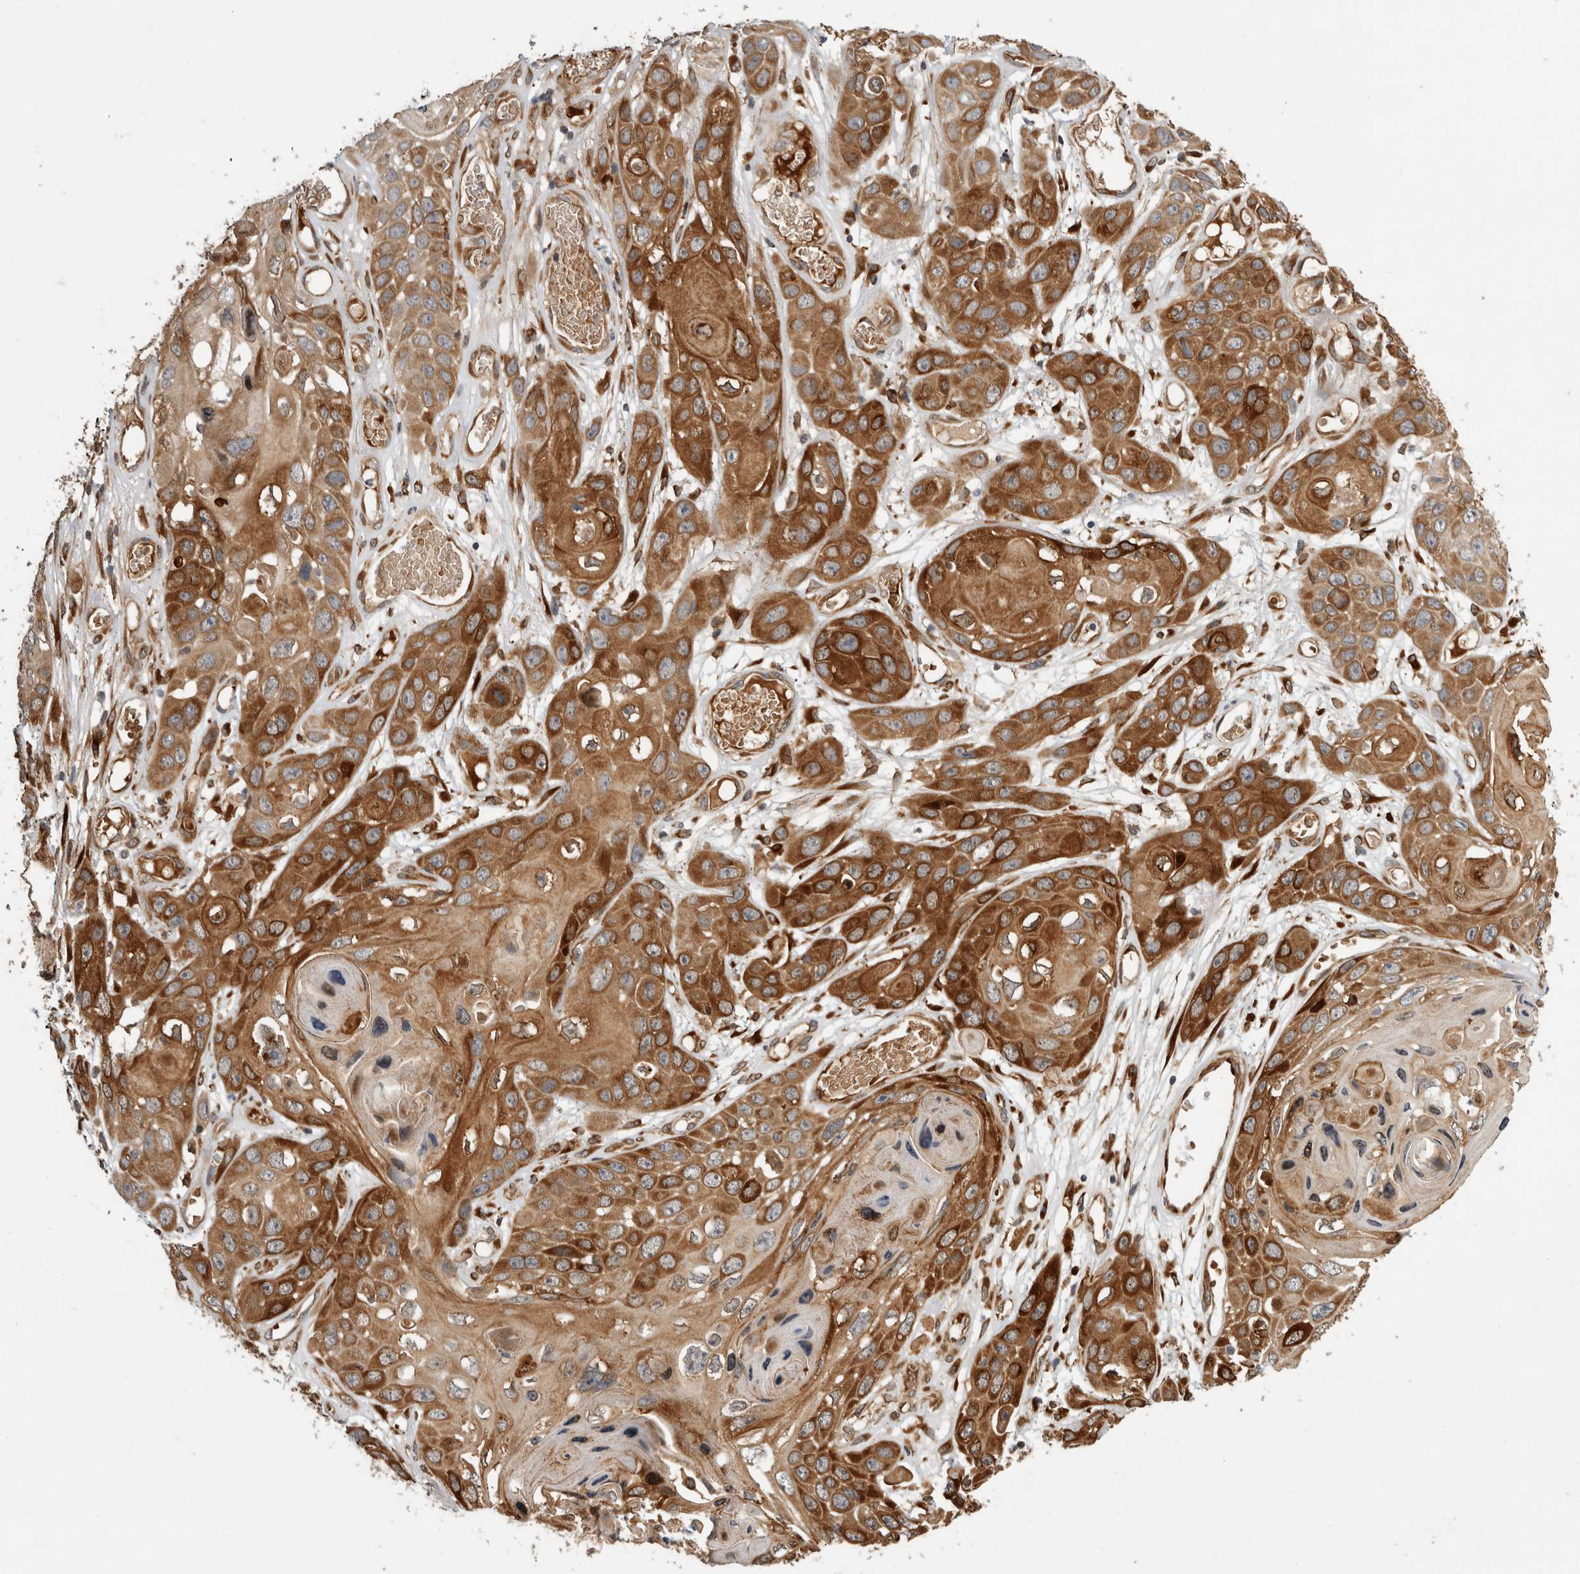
{"staining": {"intensity": "strong", "quantity": ">75%", "location": "cytoplasmic/membranous"}, "tissue": "skin cancer", "cell_type": "Tumor cells", "image_type": "cancer", "snomed": [{"axis": "morphology", "description": "Squamous cell carcinoma, NOS"}, {"axis": "topography", "description": "Skin"}], "caption": "There is high levels of strong cytoplasmic/membranous staining in tumor cells of skin cancer, as demonstrated by immunohistochemical staining (brown color).", "gene": "APOL2", "patient": {"sex": "male", "age": 55}}